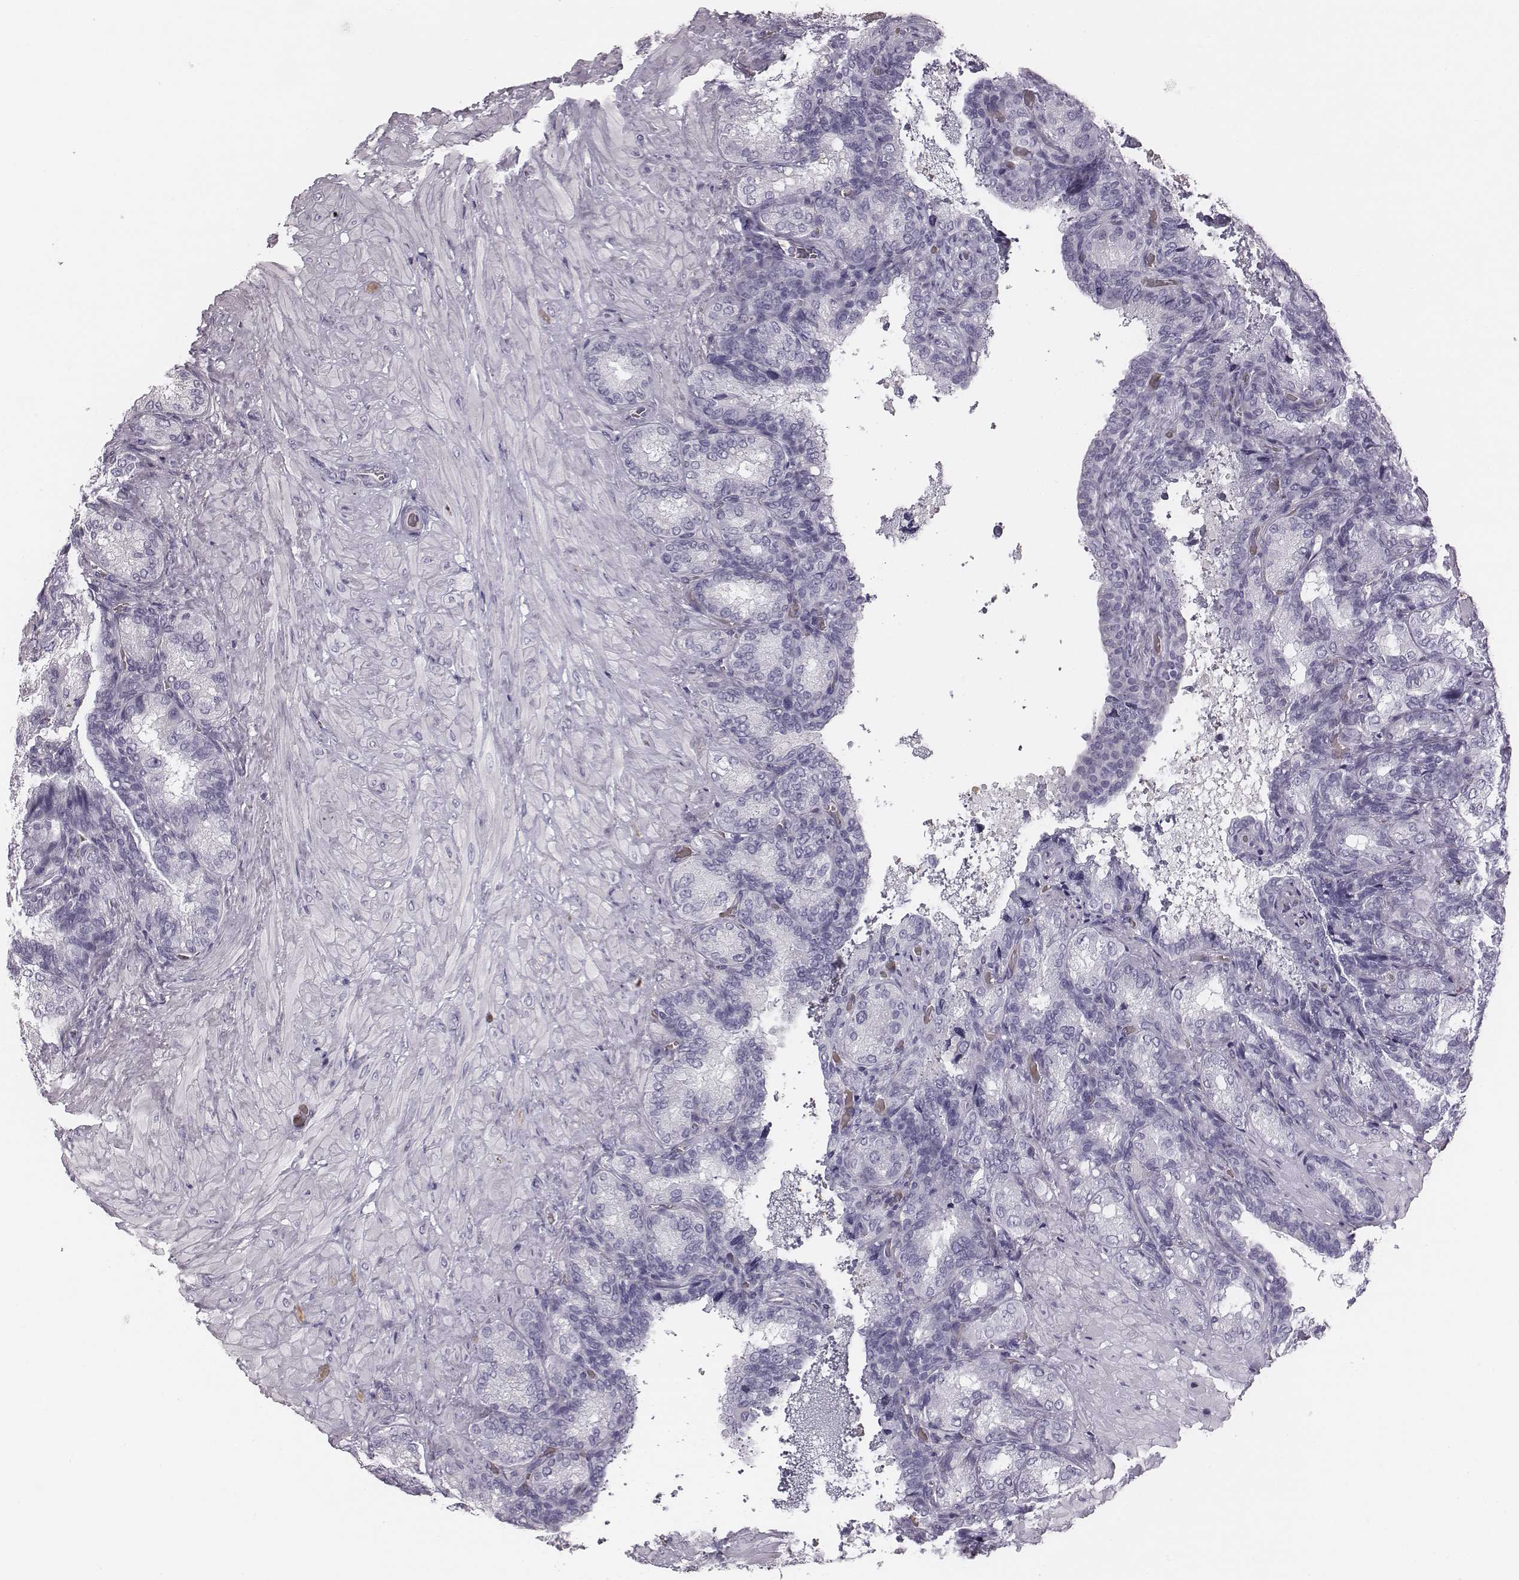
{"staining": {"intensity": "negative", "quantity": "none", "location": "none"}, "tissue": "seminal vesicle", "cell_type": "Glandular cells", "image_type": "normal", "snomed": [{"axis": "morphology", "description": "Normal tissue, NOS"}, {"axis": "topography", "description": "Seminal veicle"}], "caption": "Immunohistochemistry of unremarkable human seminal vesicle demonstrates no expression in glandular cells.", "gene": "HBZ", "patient": {"sex": "male", "age": 68}}